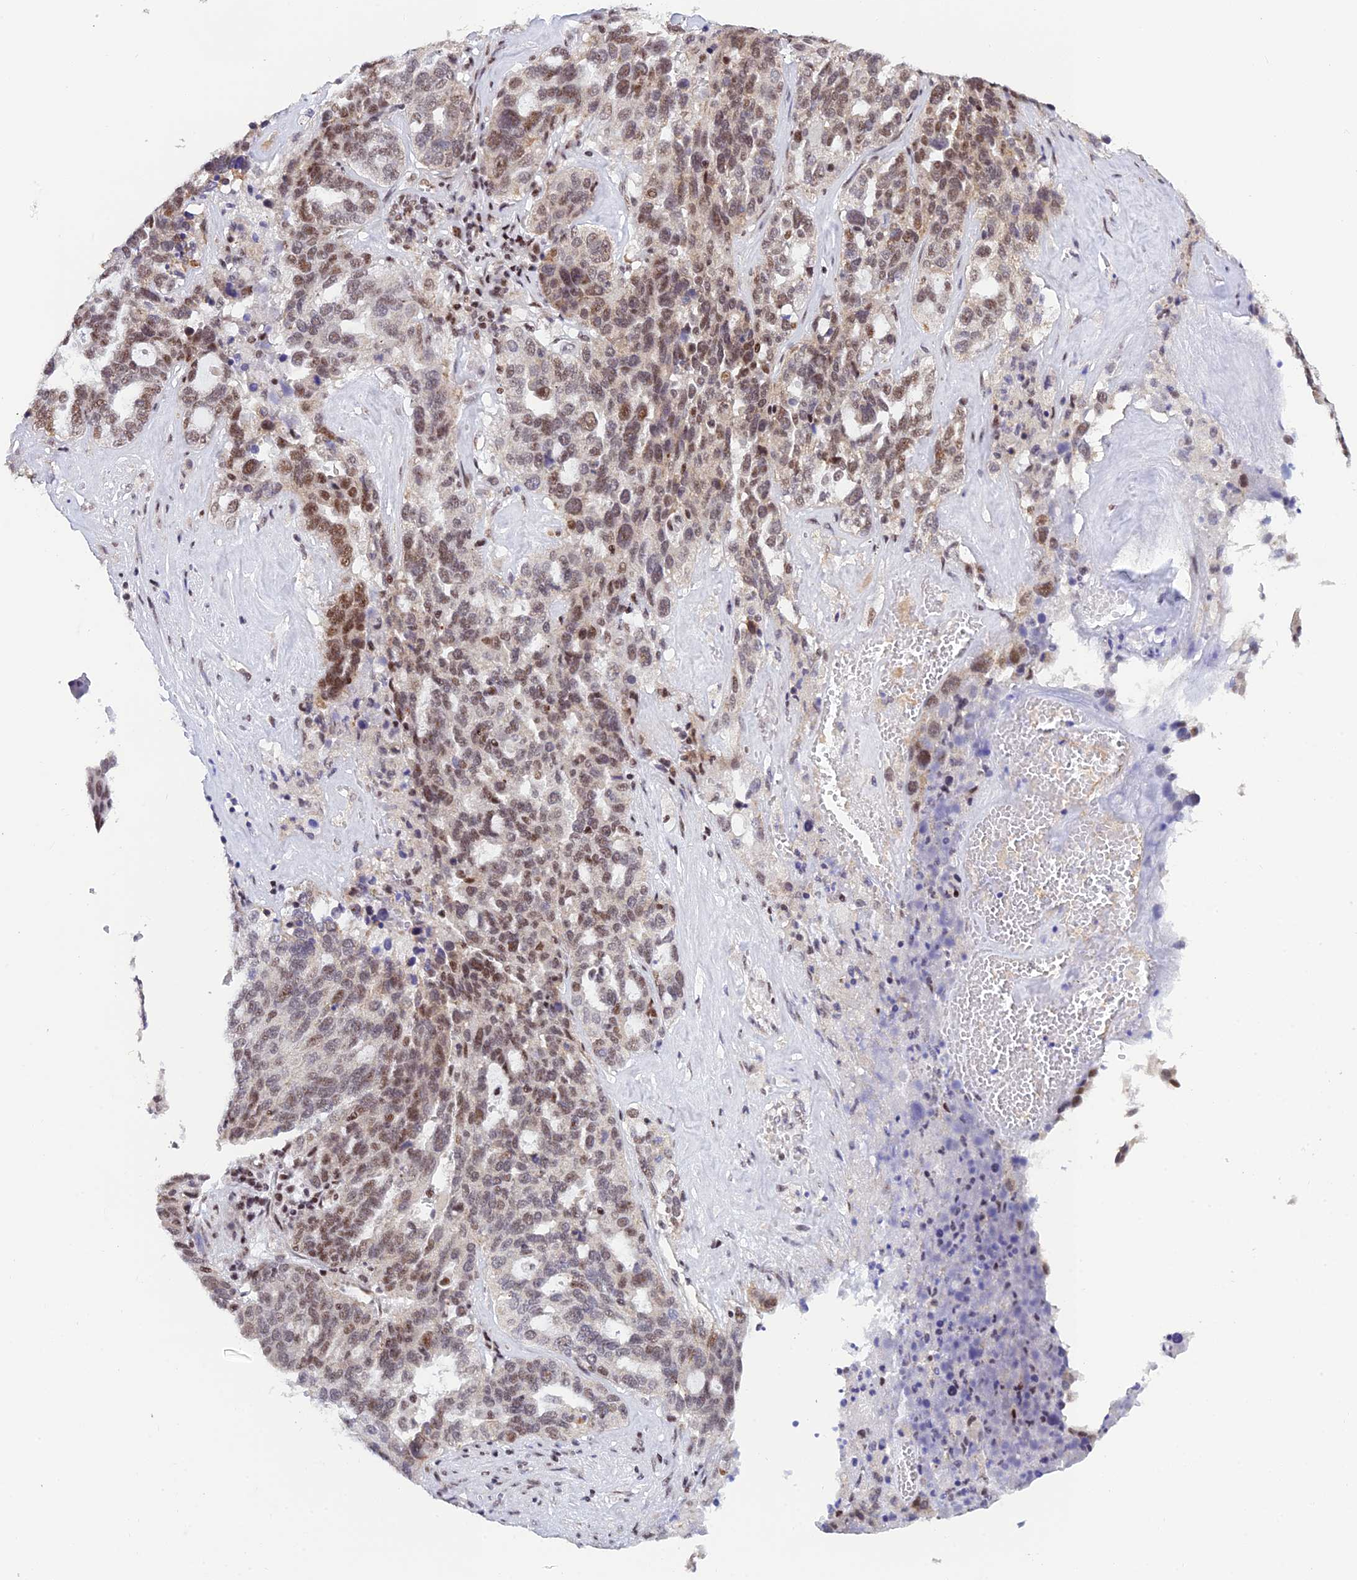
{"staining": {"intensity": "moderate", "quantity": ">75%", "location": "nuclear"}, "tissue": "ovarian cancer", "cell_type": "Tumor cells", "image_type": "cancer", "snomed": [{"axis": "morphology", "description": "Cystadenocarcinoma, serous, NOS"}, {"axis": "topography", "description": "Ovary"}], "caption": "Human ovarian serous cystadenocarcinoma stained with a brown dye demonstrates moderate nuclear positive staining in about >75% of tumor cells.", "gene": "USP22", "patient": {"sex": "female", "age": 59}}